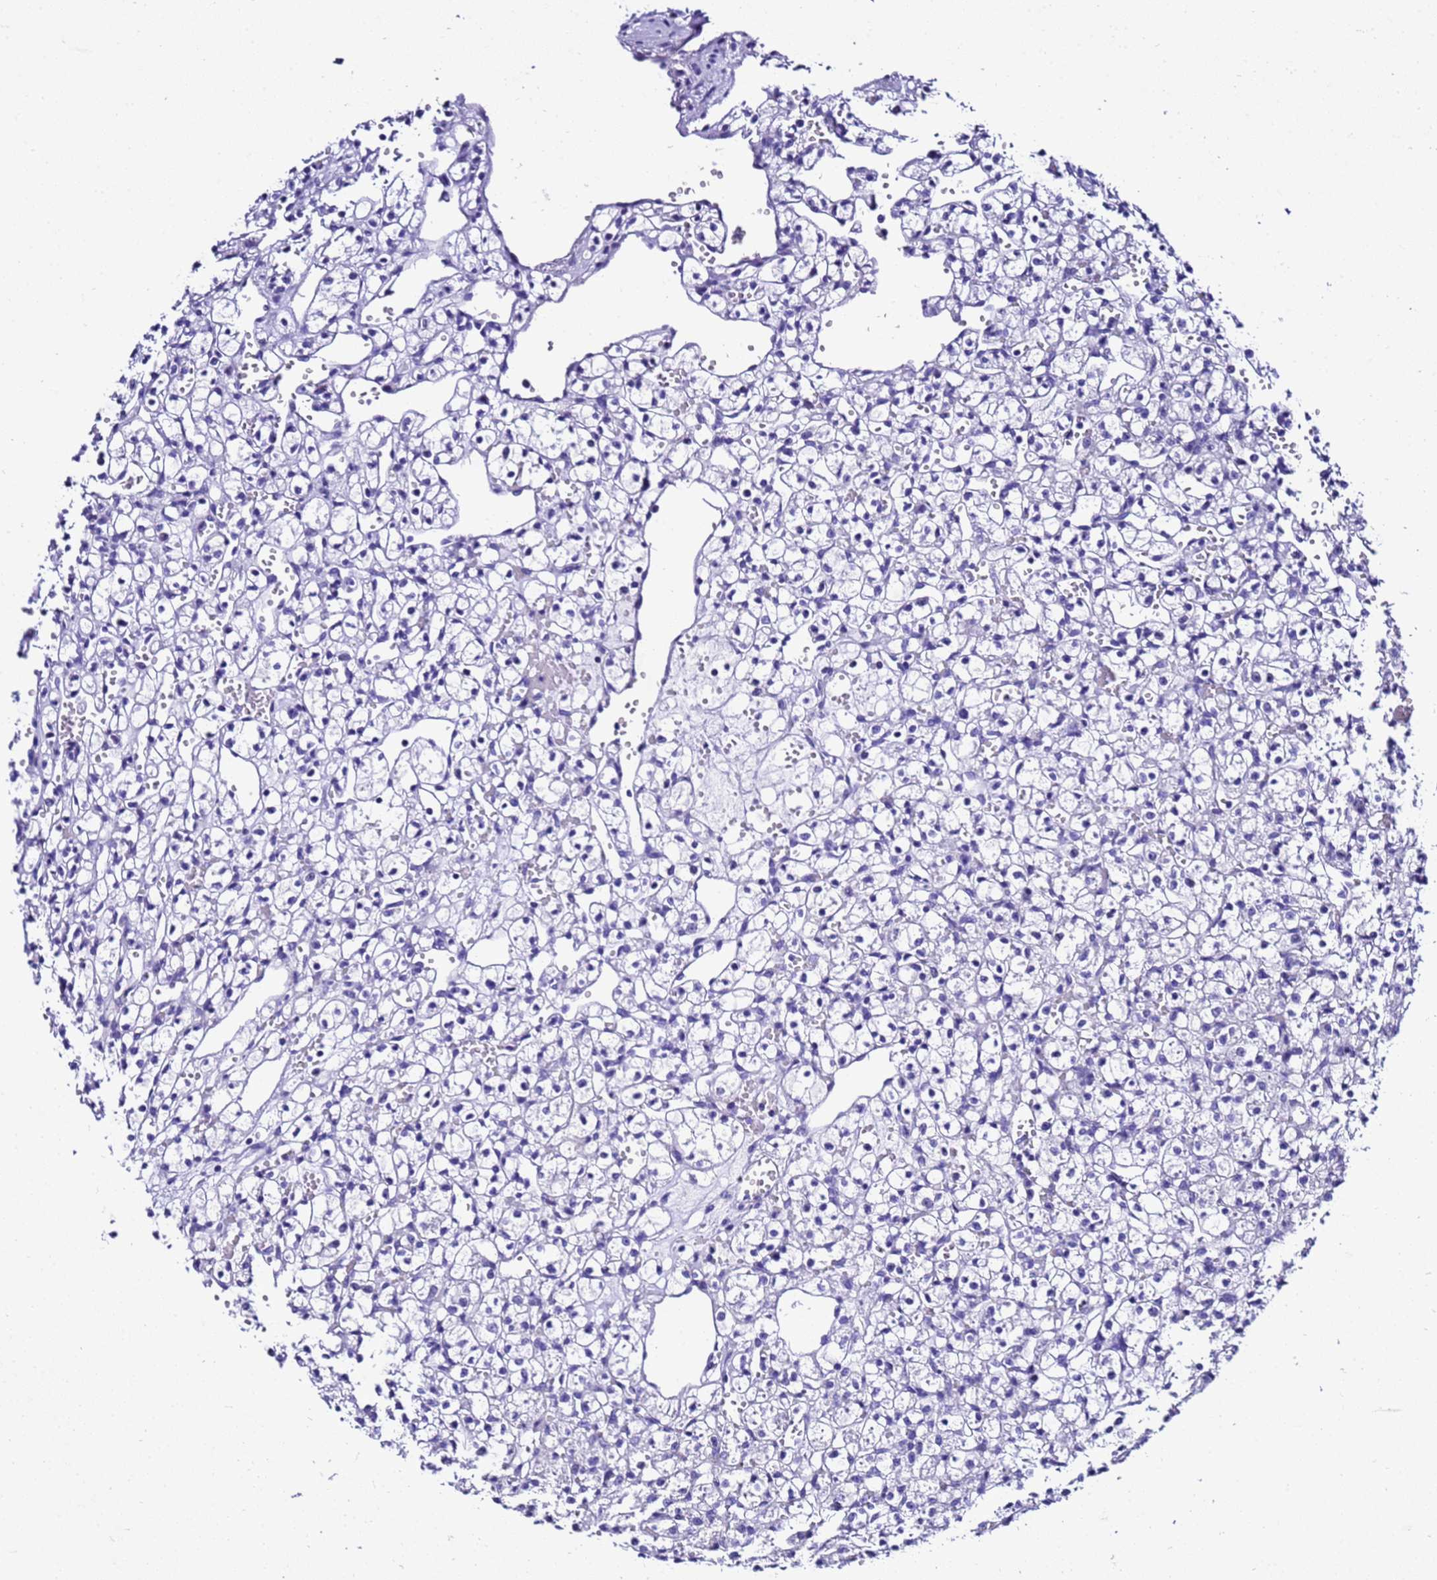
{"staining": {"intensity": "negative", "quantity": "none", "location": "none"}, "tissue": "renal cancer", "cell_type": "Tumor cells", "image_type": "cancer", "snomed": [{"axis": "morphology", "description": "Adenocarcinoma, NOS"}, {"axis": "topography", "description": "Kidney"}], "caption": "The image displays no staining of tumor cells in renal adenocarcinoma. (Immunohistochemistry, brightfield microscopy, high magnification).", "gene": "ZNF417", "patient": {"sex": "female", "age": 59}}